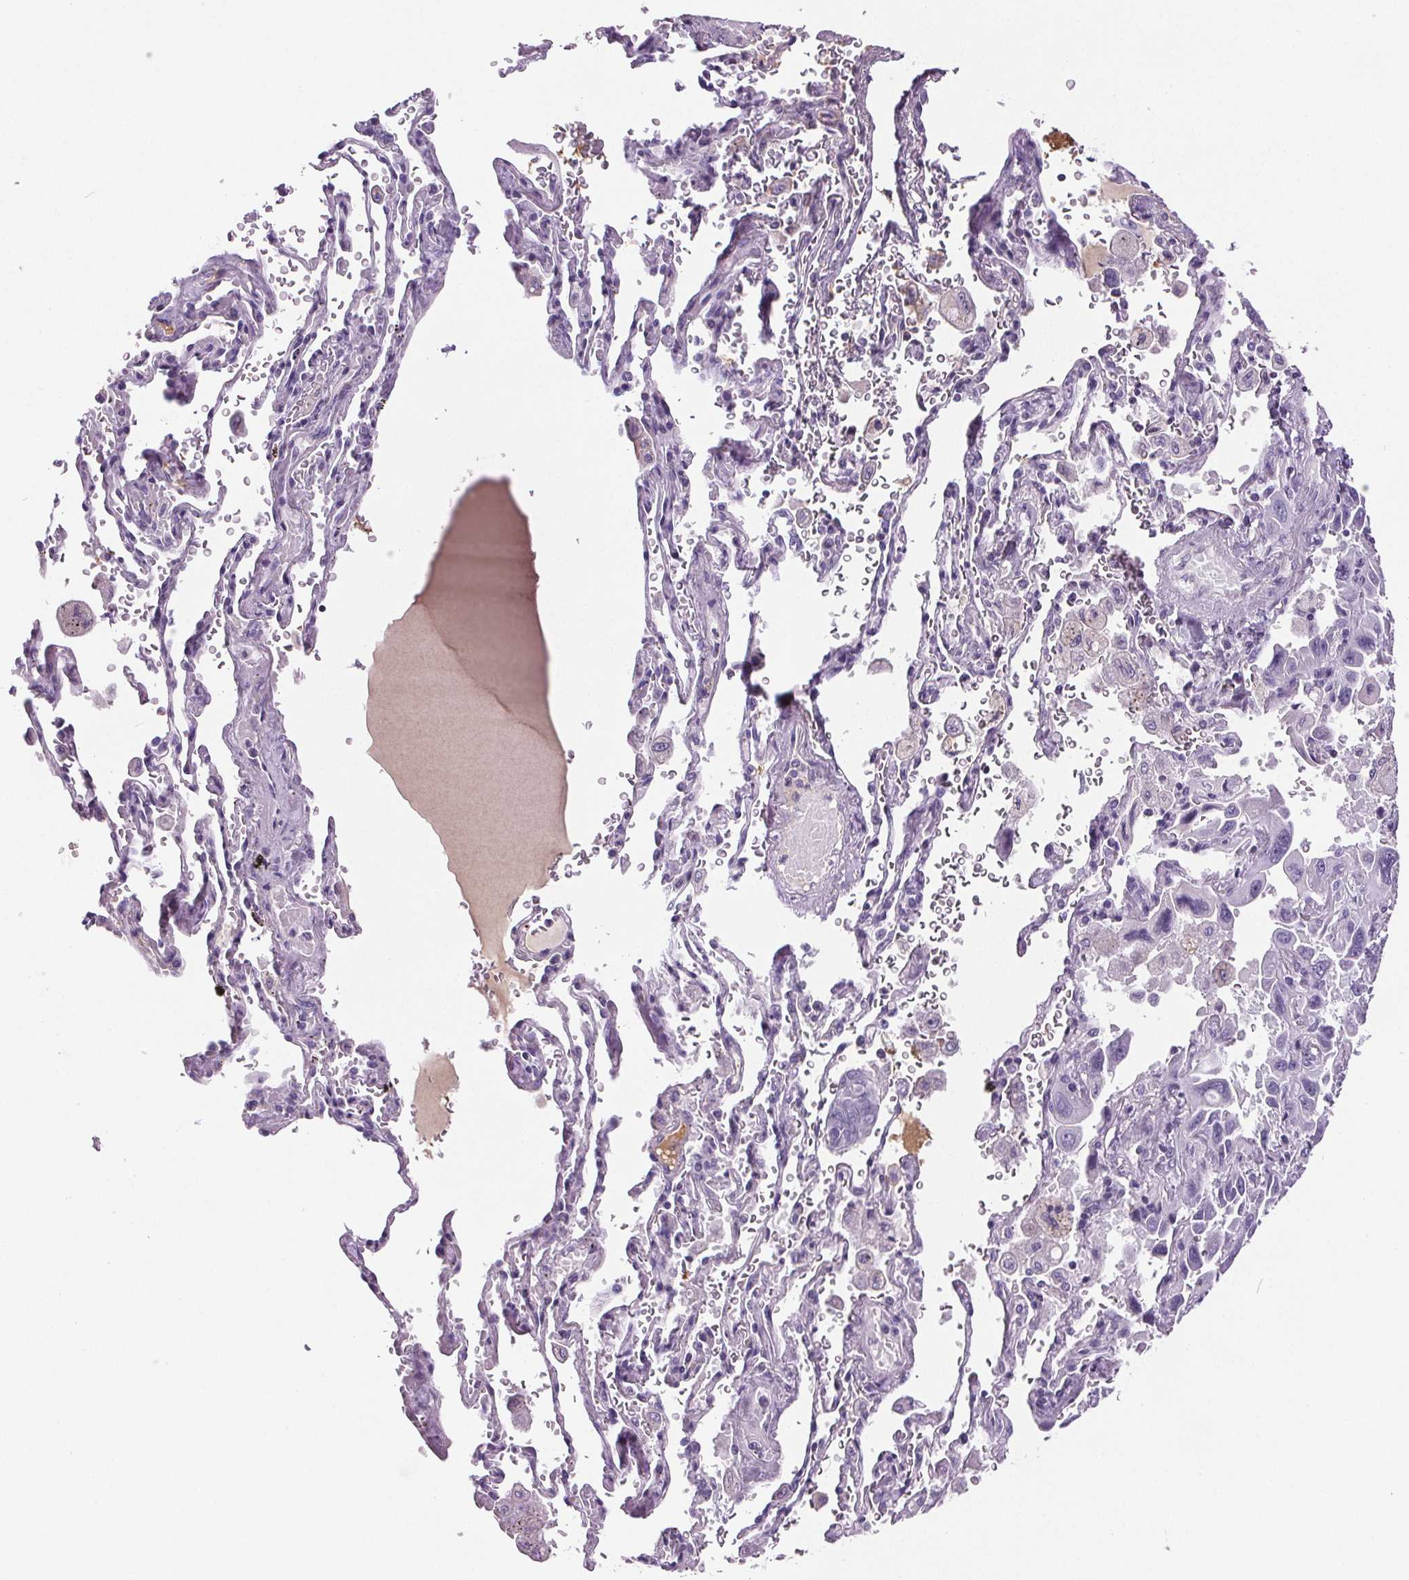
{"staining": {"intensity": "negative", "quantity": "none", "location": "none"}, "tissue": "lung cancer", "cell_type": "Tumor cells", "image_type": "cancer", "snomed": [{"axis": "morphology", "description": "Adenocarcinoma, NOS"}, {"axis": "topography", "description": "Lung"}], "caption": "Tumor cells are negative for protein expression in human lung cancer (adenocarcinoma).", "gene": "CD5L", "patient": {"sex": "male", "age": 64}}